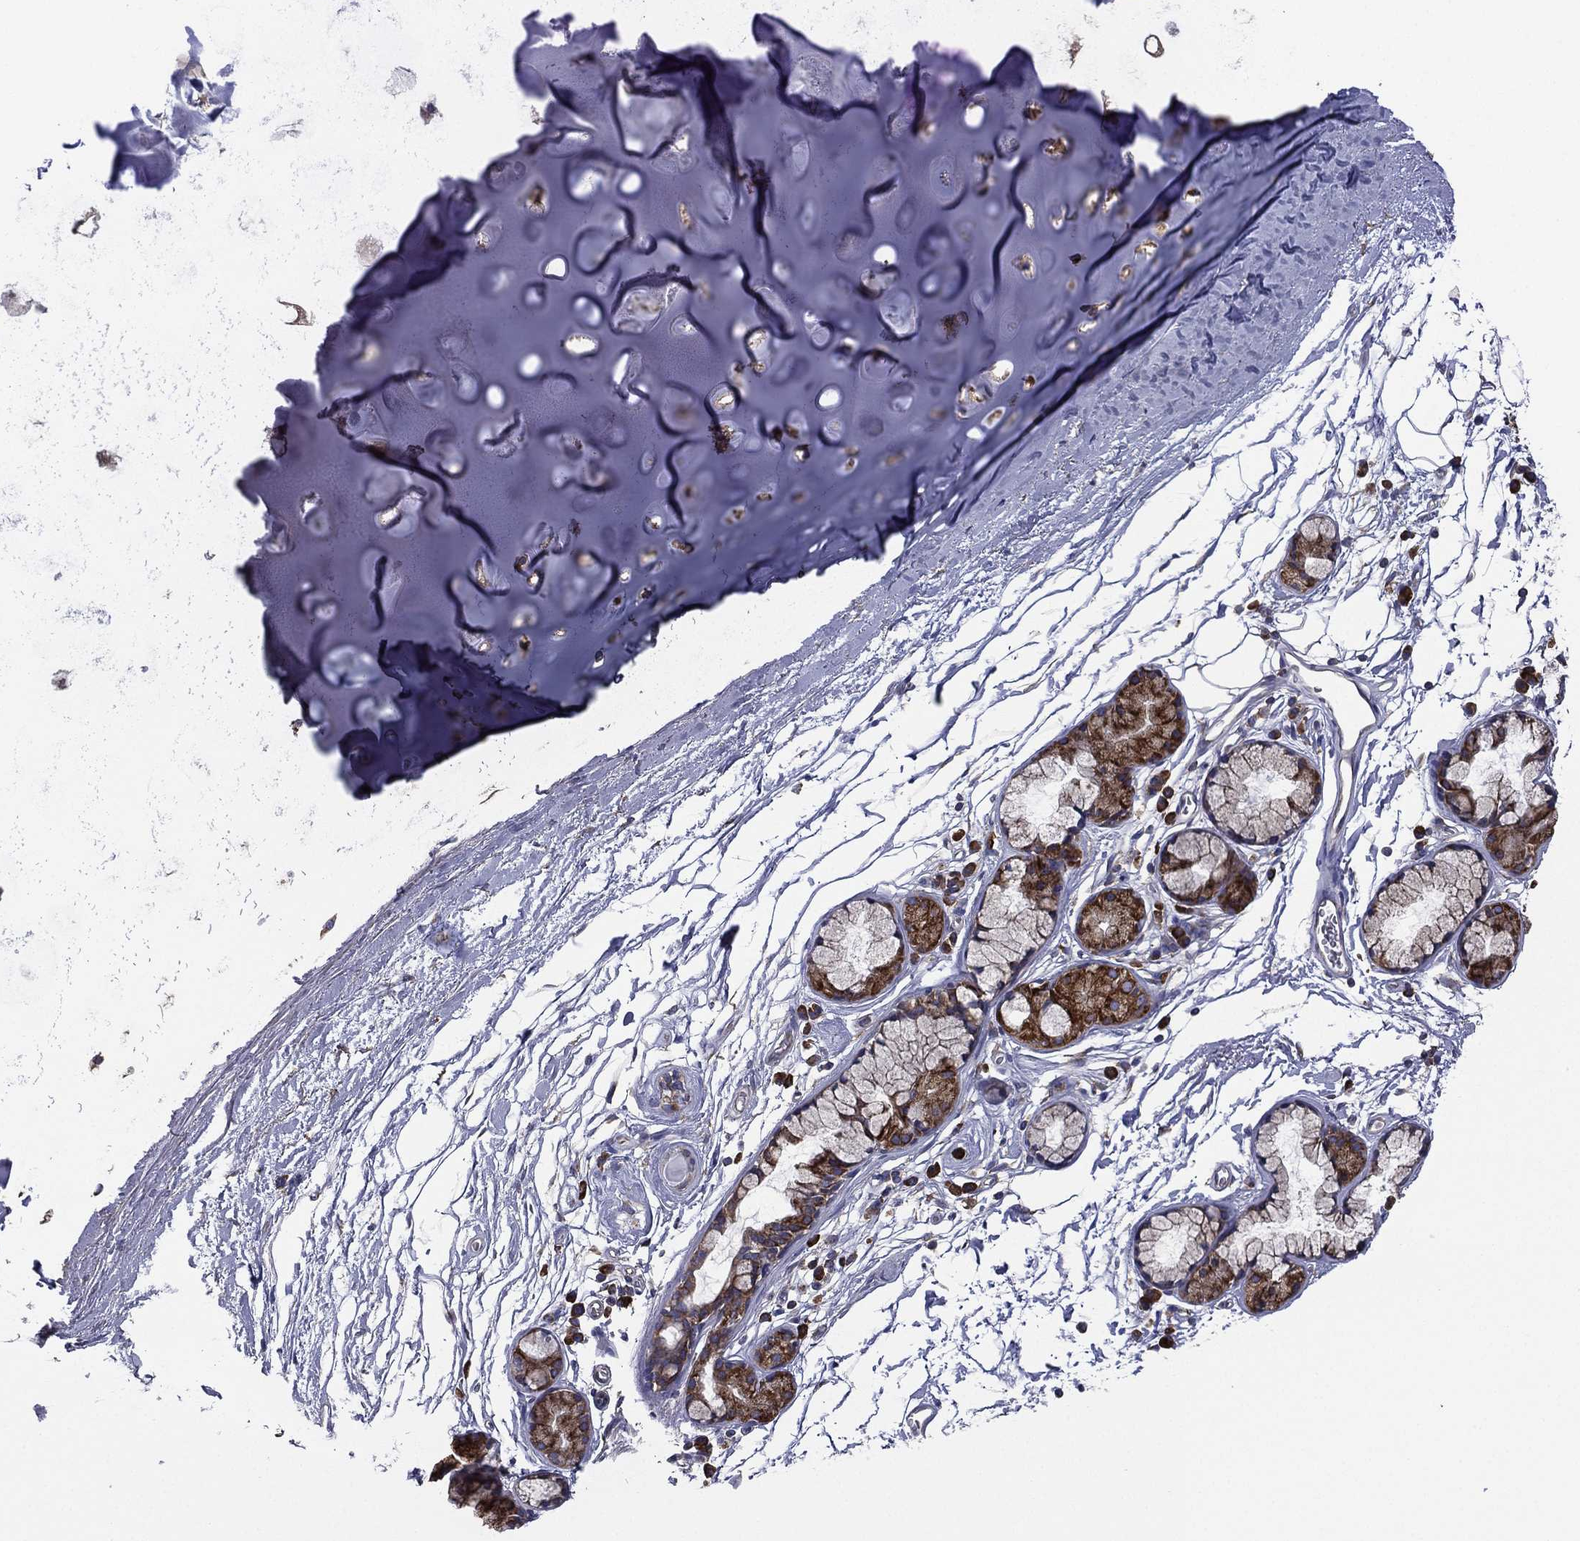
{"staining": {"intensity": "strong", "quantity": "<25%", "location": "cytoplasmic/membranous,nuclear"}, "tissue": "soft tissue", "cell_type": "Chondrocytes", "image_type": "normal", "snomed": [{"axis": "morphology", "description": "Normal tissue, NOS"}, {"axis": "topography", "description": "Lymph node"}, {"axis": "topography", "description": "Bronchus"}], "caption": "IHC histopathology image of normal human soft tissue stained for a protein (brown), which displays medium levels of strong cytoplasmic/membranous,nuclear expression in about <25% of chondrocytes.", "gene": "FARSA", "patient": {"sex": "female", "age": 70}}